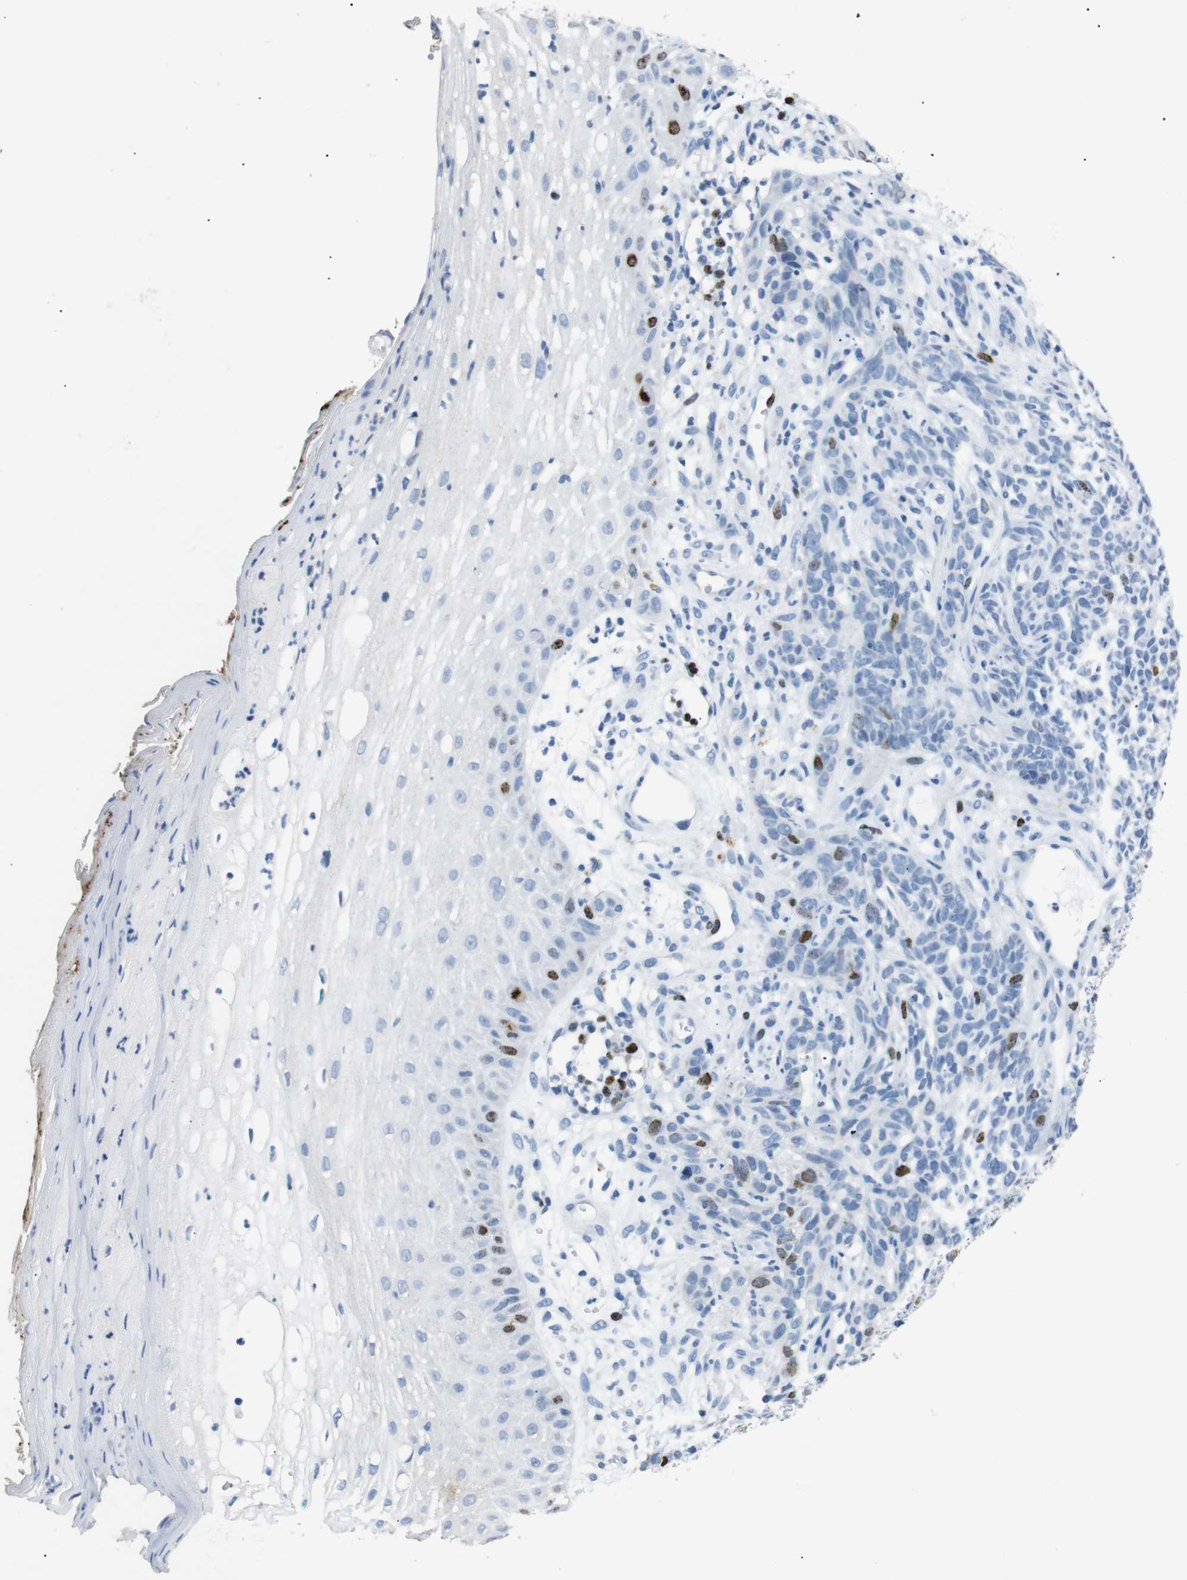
{"staining": {"intensity": "strong", "quantity": "<25%", "location": "nuclear"}, "tissue": "skin cancer", "cell_type": "Tumor cells", "image_type": "cancer", "snomed": [{"axis": "morphology", "description": "Basal cell carcinoma"}, {"axis": "topography", "description": "Skin"}], "caption": "Basal cell carcinoma (skin) stained for a protein (brown) displays strong nuclear positive positivity in about <25% of tumor cells.", "gene": "INCENP", "patient": {"sex": "female", "age": 84}}